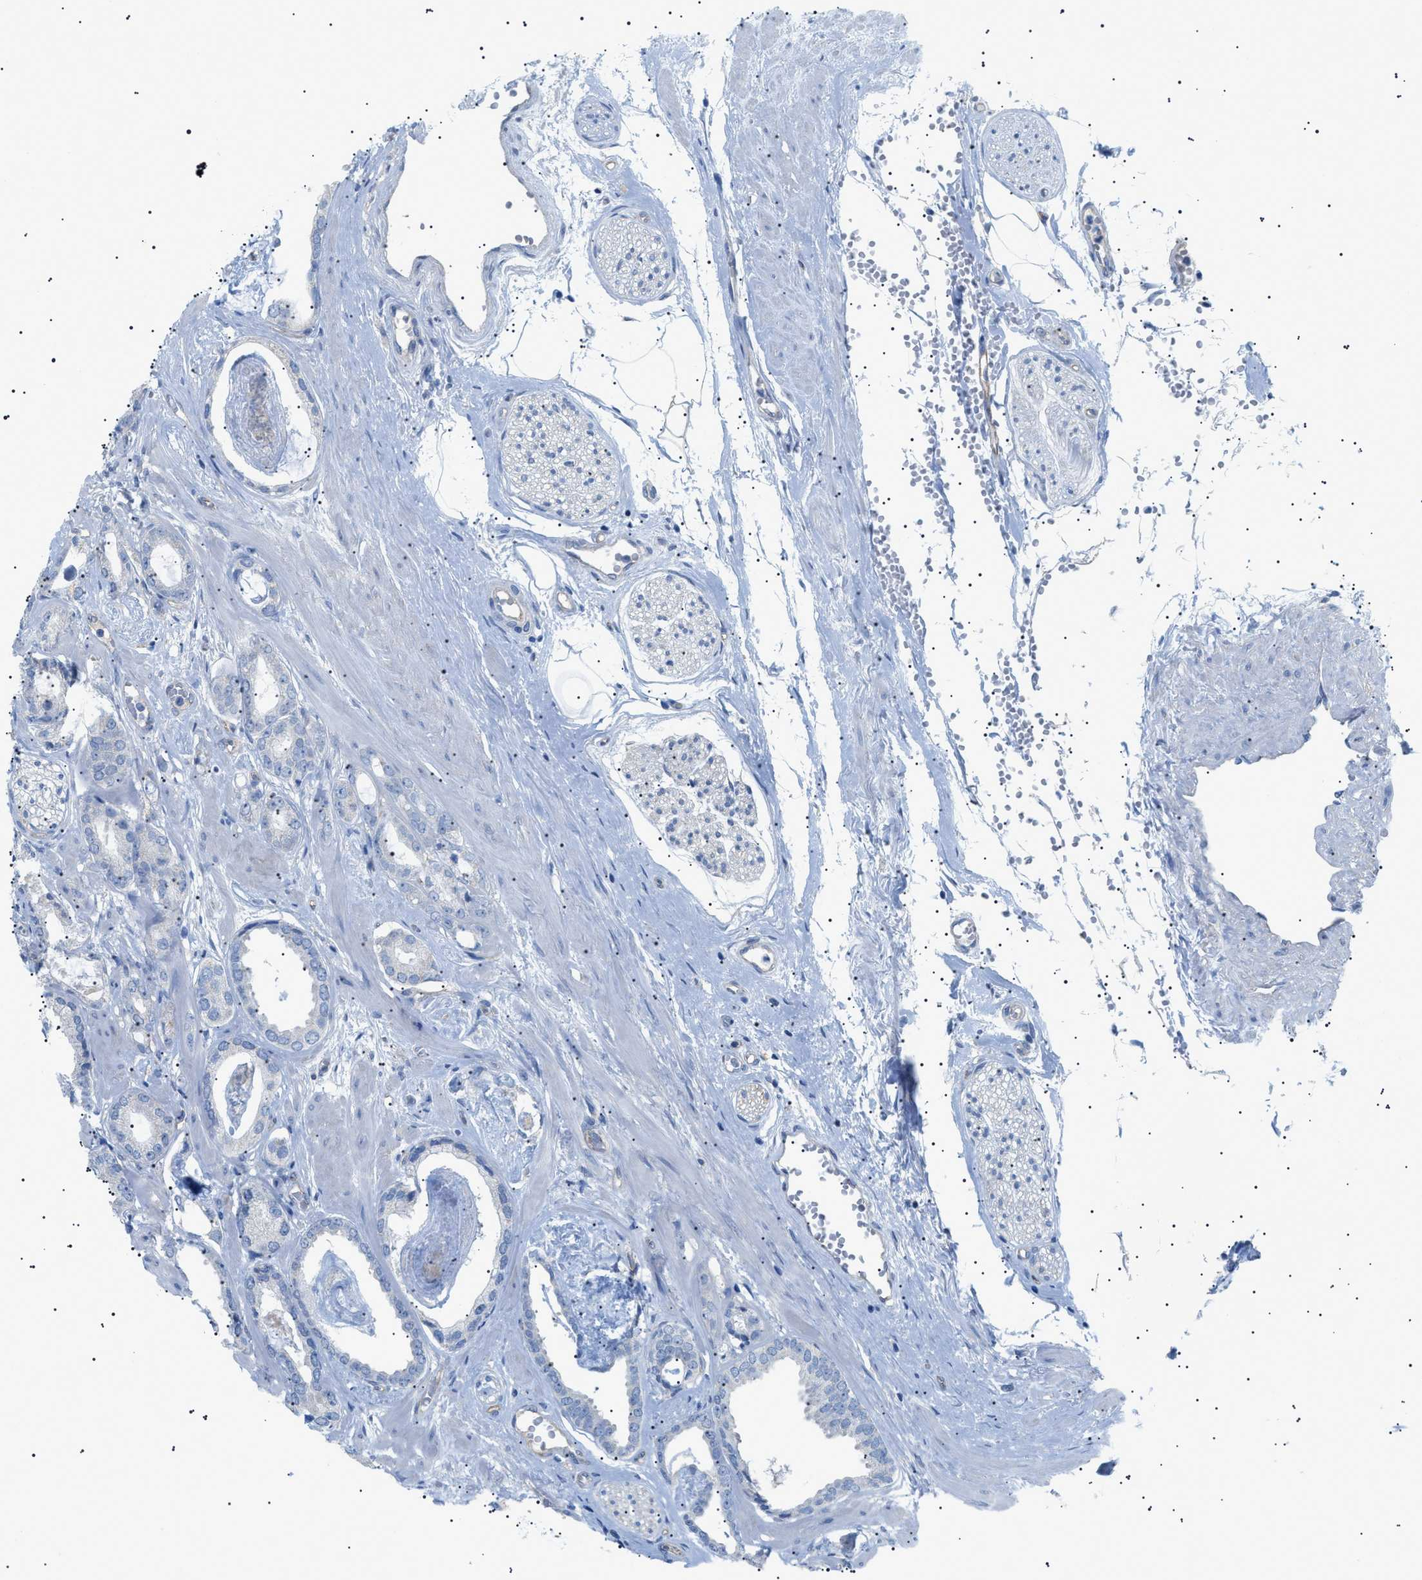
{"staining": {"intensity": "negative", "quantity": "none", "location": "none"}, "tissue": "prostate cancer", "cell_type": "Tumor cells", "image_type": "cancer", "snomed": [{"axis": "morphology", "description": "Adenocarcinoma, Low grade"}, {"axis": "topography", "description": "Prostate"}], "caption": "Prostate cancer (low-grade adenocarcinoma) stained for a protein using immunohistochemistry (IHC) displays no staining tumor cells.", "gene": "ADAMTS1", "patient": {"sex": "male", "age": 53}}